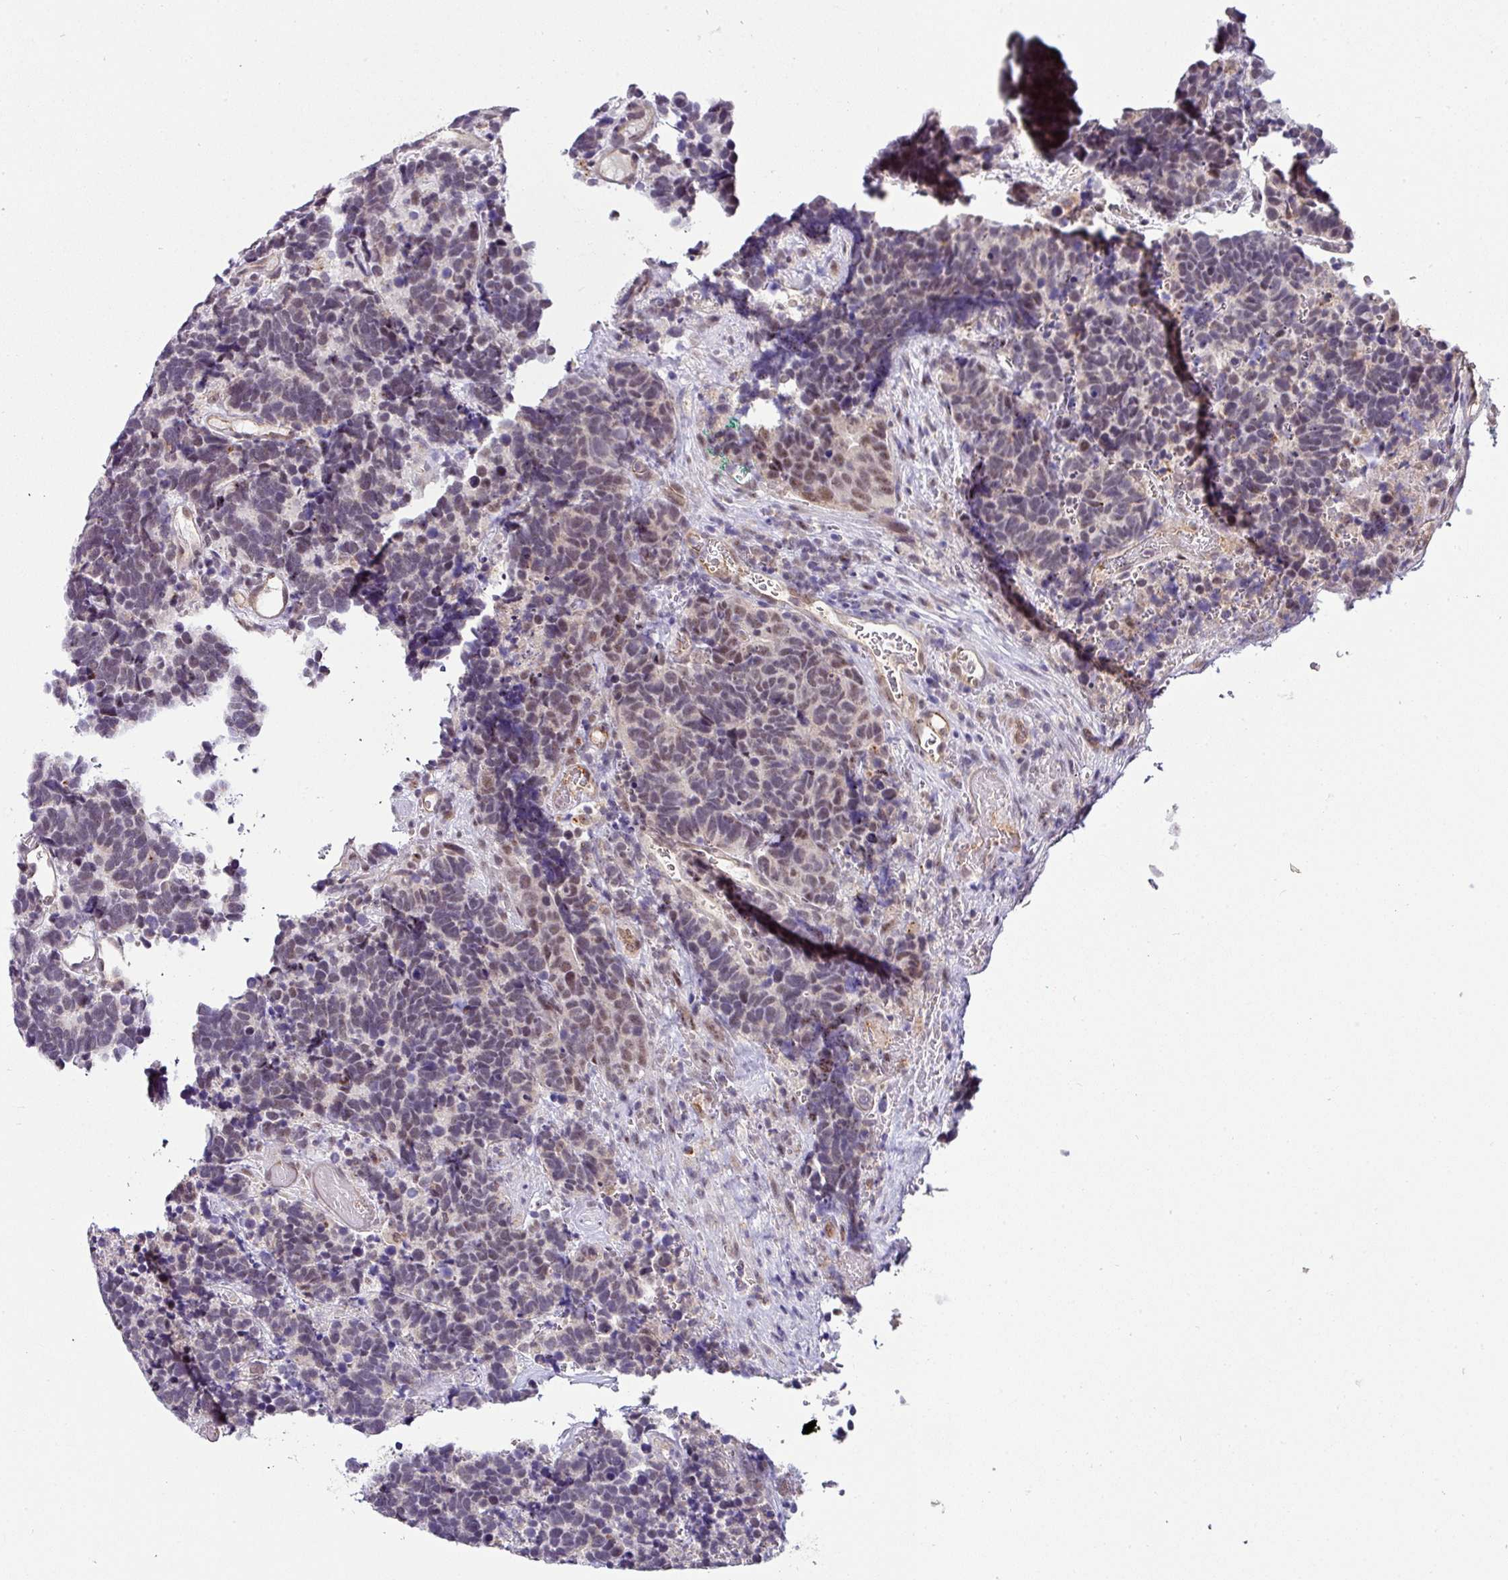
{"staining": {"intensity": "weak", "quantity": "25%-75%", "location": "cytoplasmic/membranous"}, "tissue": "carcinoid", "cell_type": "Tumor cells", "image_type": "cancer", "snomed": [{"axis": "morphology", "description": "Carcinoma, NOS"}, {"axis": "morphology", "description": "Carcinoid, malignant, NOS"}, {"axis": "topography", "description": "Urinary bladder"}], "caption": "Immunohistochemical staining of carcinoid exhibits low levels of weak cytoplasmic/membranous staining in approximately 25%-75% of tumor cells. The staining was performed using DAB to visualize the protein expression in brown, while the nuclei were stained in blue with hematoxylin (Magnification: 20x).", "gene": "NAPSA", "patient": {"sex": "male", "age": 57}}